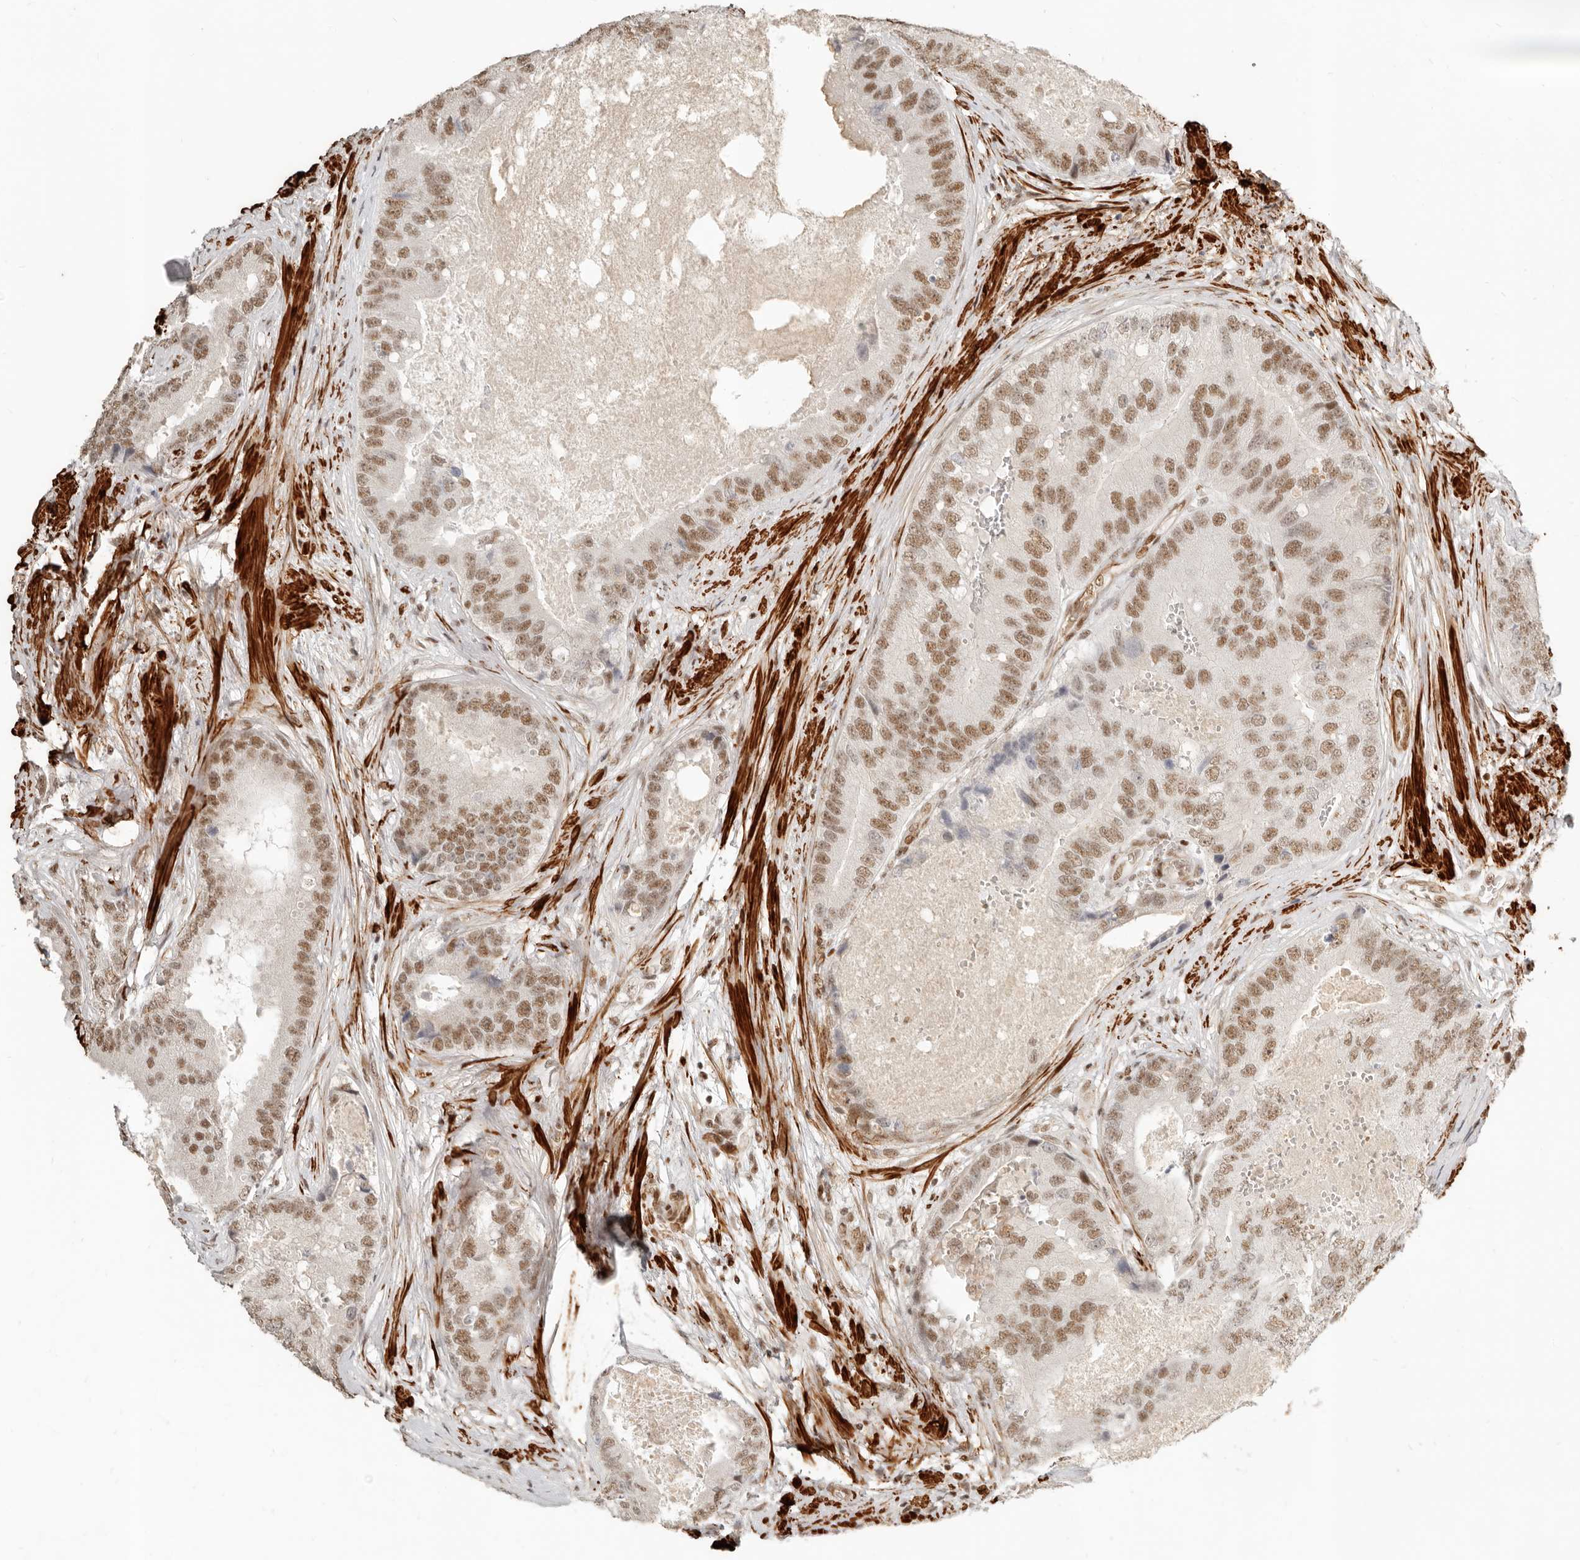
{"staining": {"intensity": "moderate", "quantity": ">75%", "location": "nuclear"}, "tissue": "prostate cancer", "cell_type": "Tumor cells", "image_type": "cancer", "snomed": [{"axis": "morphology", "description": "Adenocarcinoma, High grade"}, {"axis": "topography", "description": "Prostate"}], "caption": "A high-resolution histopathology image shows immunohistochemistry staining of prostate cancer, which demonstrates moderate nuclear staining in approximately >75% of tumor cells.", "gene": "GABPA", "patient": {"sex": "male", "age": 70}}